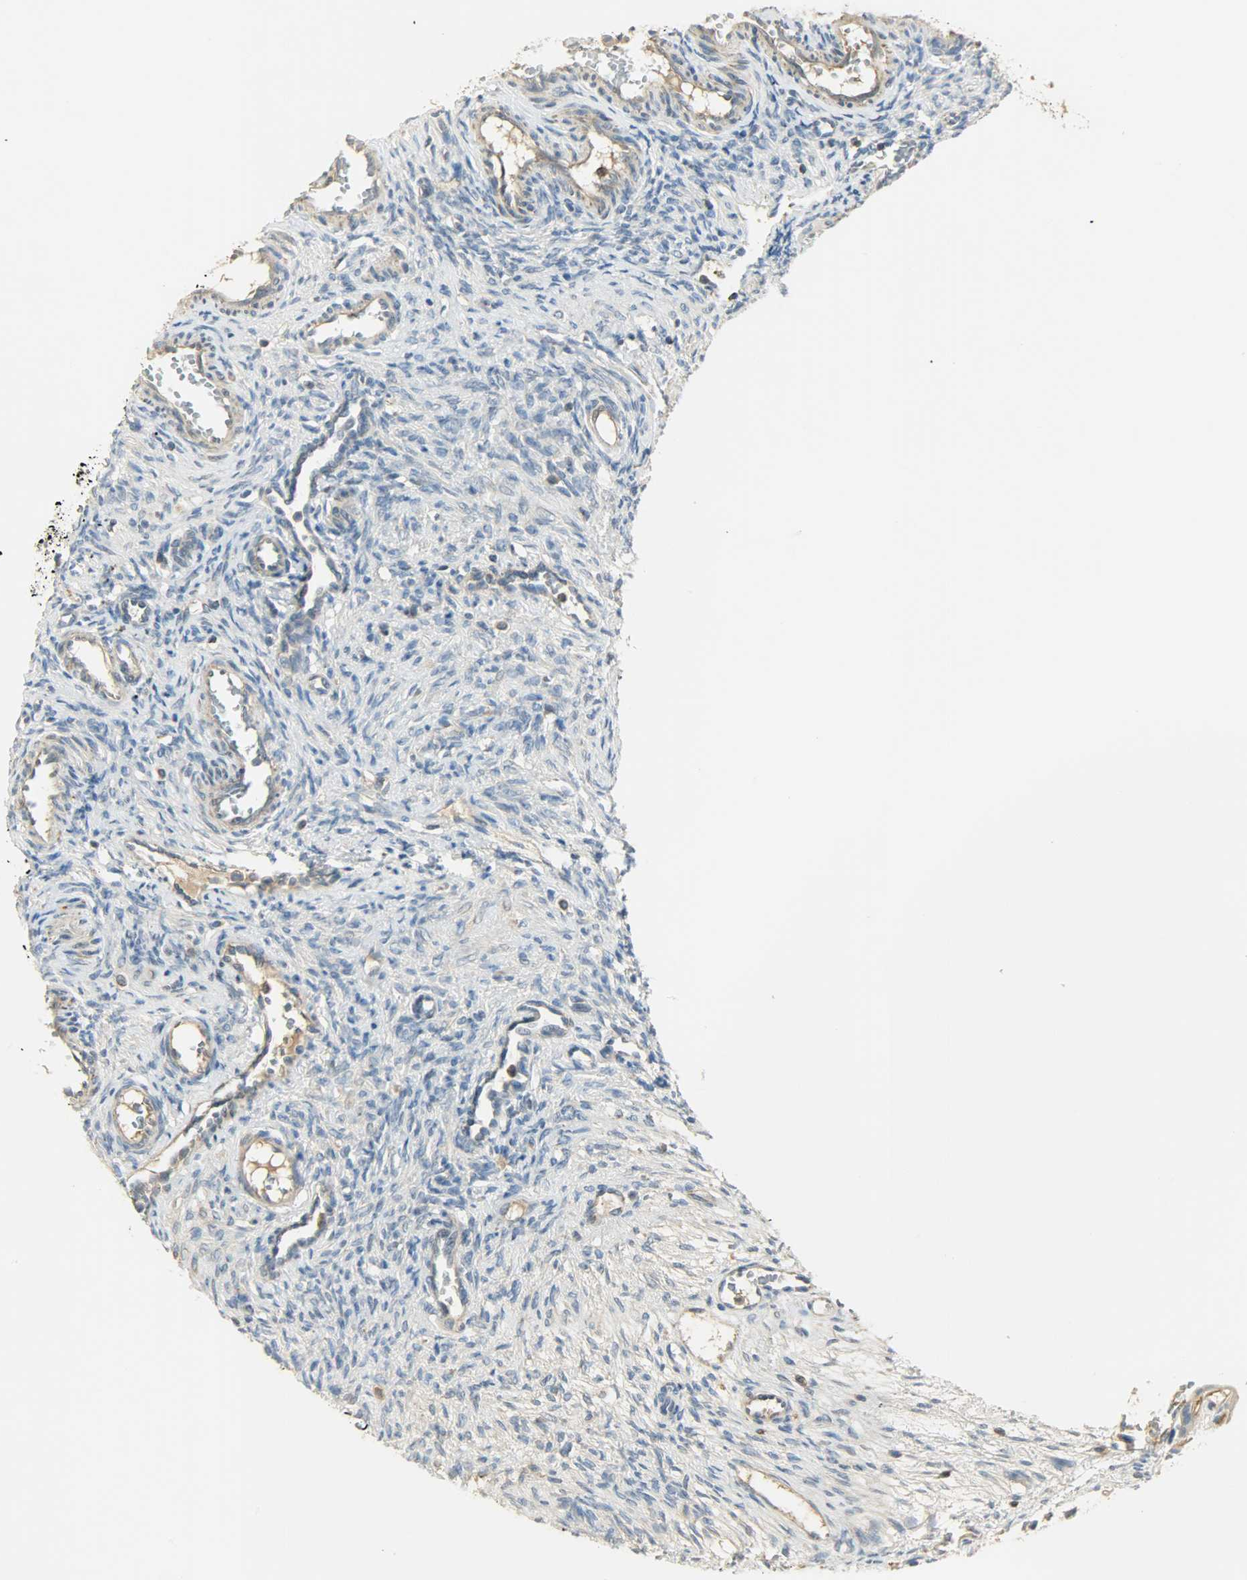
{"staining": {"intensity": "negative", "quantity": "none", "location": "none"}, "tissue": "ovary", "cell_type": "Ovarian stroma cells", "image_type": "normal", "snomed": [{"axis": "morphology", "description": "Normal tissue, NOS"}, {"axis": "topography", "description": "Ovary"}], "caption": "An immunohistochemistry (IHC) photomicrograph of normal ovary is shown. There is no staining in ovarian stroma cells of ovary. (IHC, brightfield microscopy, high magnification).", "gene": "NNT", "patient": {"sex": "female", "age": 33}}